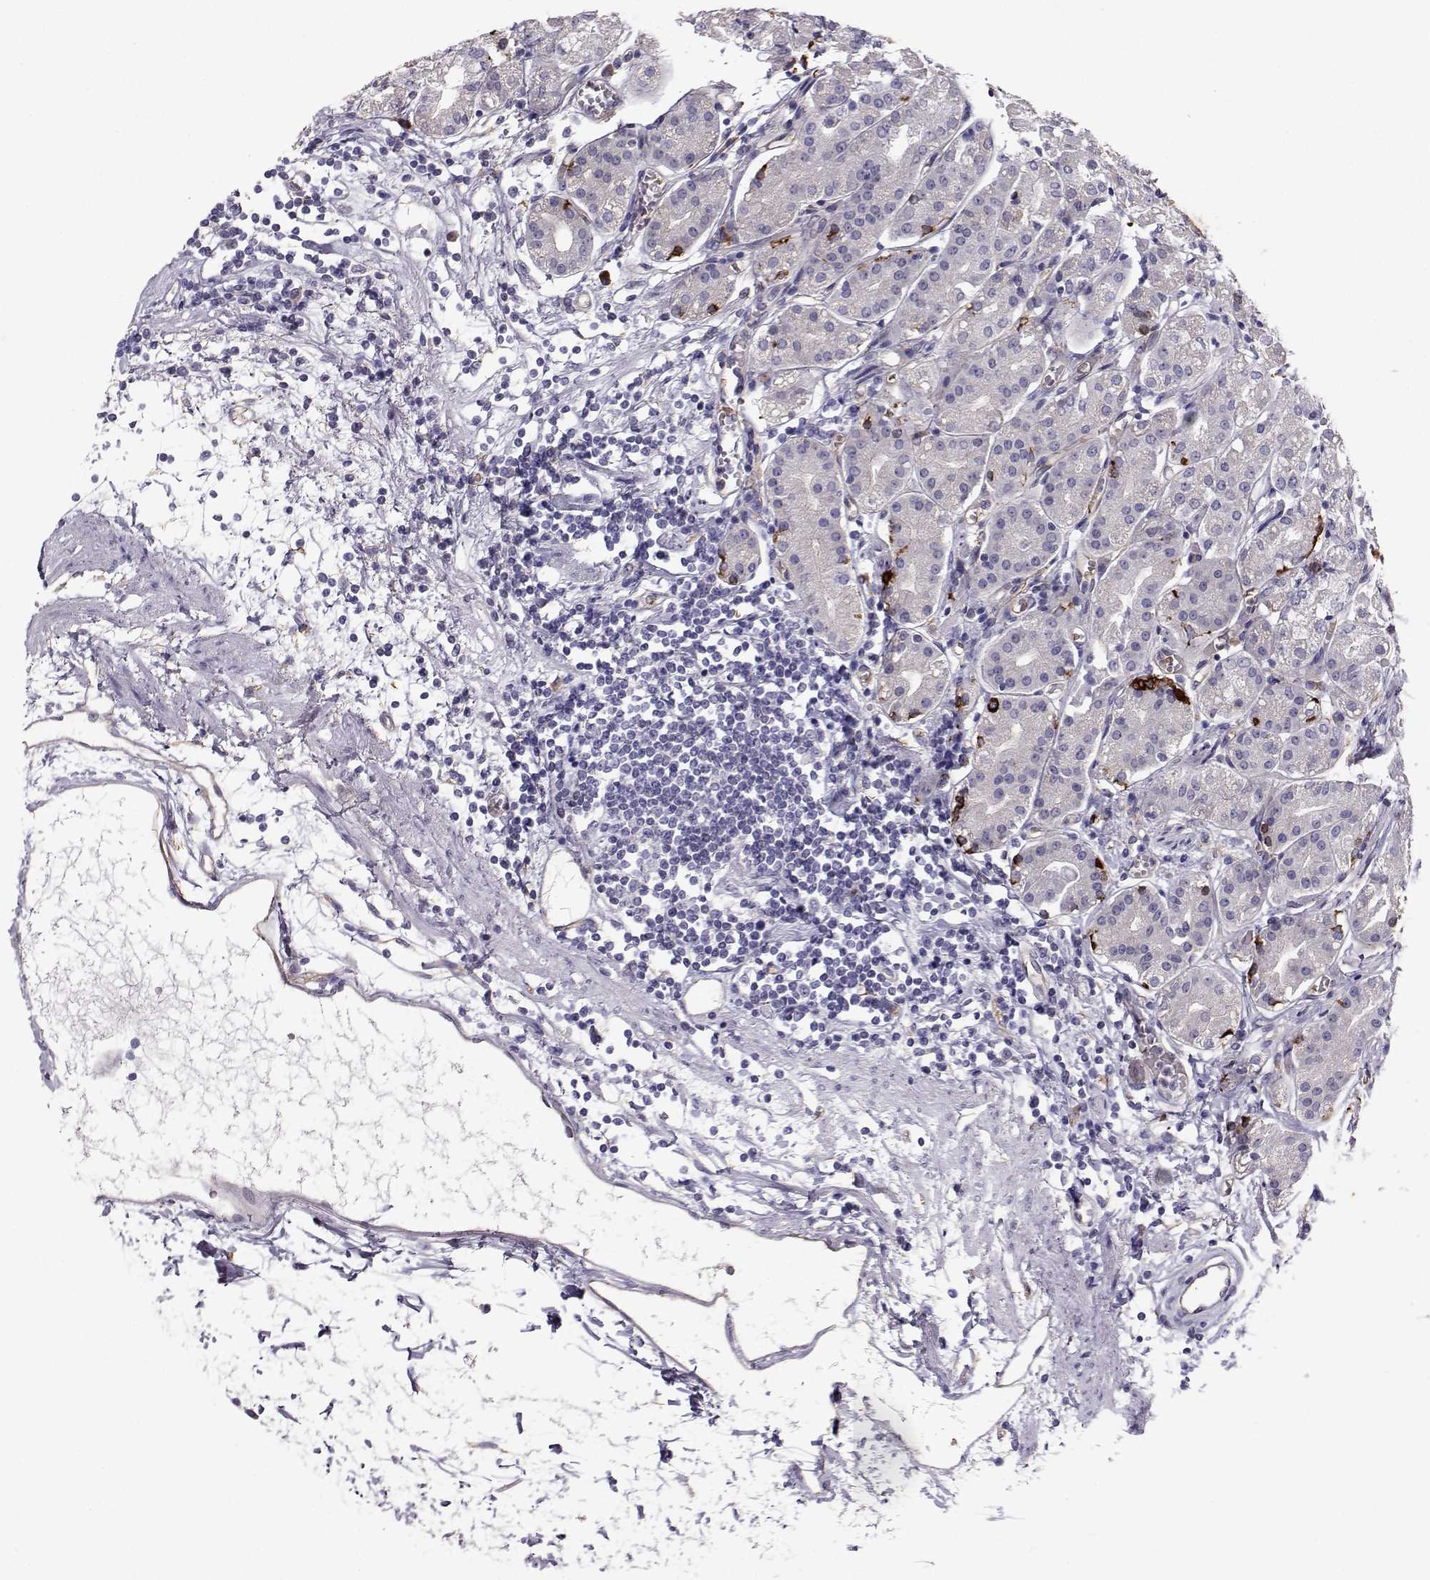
{"staining": {"intensity": "strong", "quantity": "<25%", "location": "cytoplasmic/membranous"}, "tissue": "stomach", "cell_type": "Glandular cells", "image_type": "normal", "snomed": [{"axis": "morphology", "description": "Normal tissue, NOS"}, {"axis": "topography", "description": "Skeletal muscle"}, {"axis": "topography", "description": "Stomach"}], "caption": "IHC staining of normal stomach, which displays medium levels of strong cytoplasmic/membranous staining in about <25% of glandular cells indicating strong cytoplasmic/membranous protein expression. The staining was performed using DAB (brown) for protein detection and nuclei were counterstained in hematoxylin (blue).", "gene": "QPCT", "patient": {"sex": "female", "age": 57}}